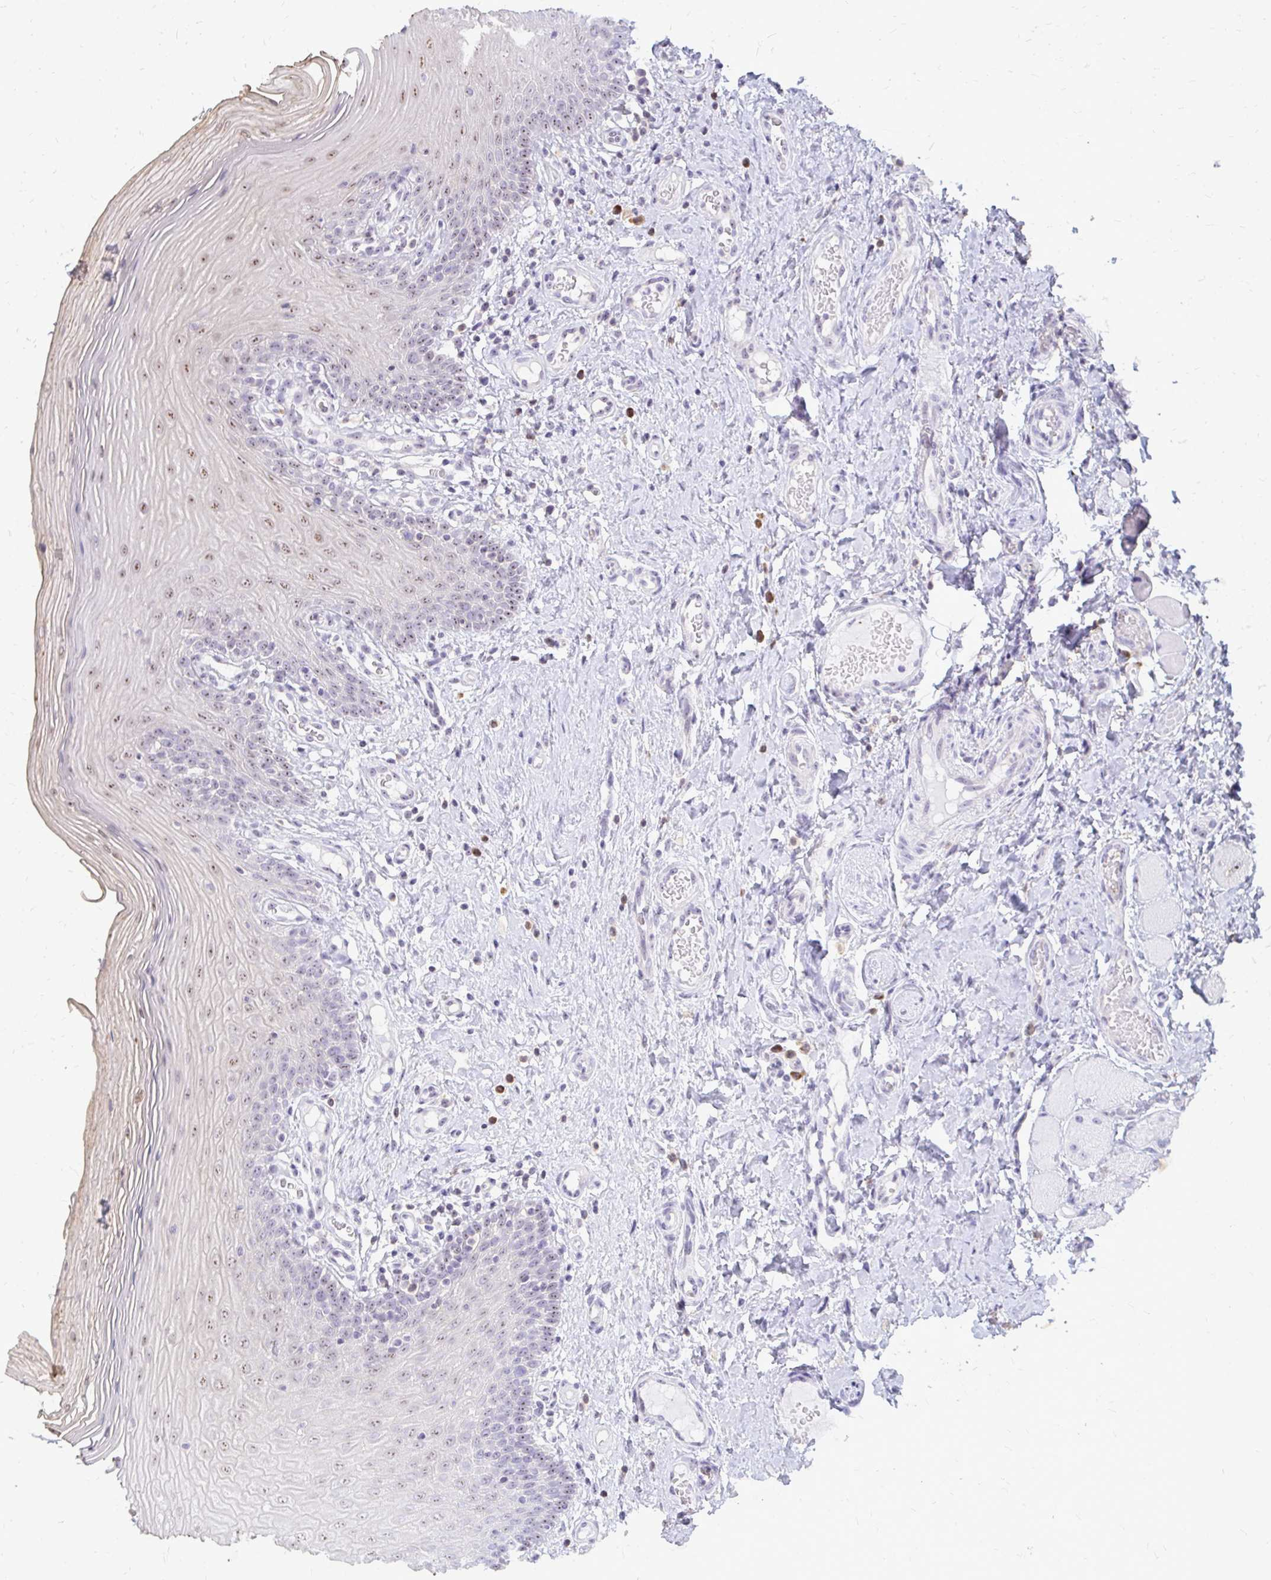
{"staining": {"intensity": "moderate", "quantity": "25%-75%", "location": "nuclear"}, "tissue": "oral mucosa", "cell_type": "Squamous epithelial cells", "image_type": "normal", "snomed": [{"axis": "morphology", "description": "Normal tissue, NOS"}, {"axis": "topography", "description": "Oral tissue"}, {"axis": "topography", "description": "Tounge, NOS"}], "caption": "About 25%-75% of squamous epithelial cells in normal human oral mucosa display moderate nuclear protein expression as visualized by brown immunohistochemical staining.", "gene": "FAM9A", "patient": {"sex": "female", "age": 58}}